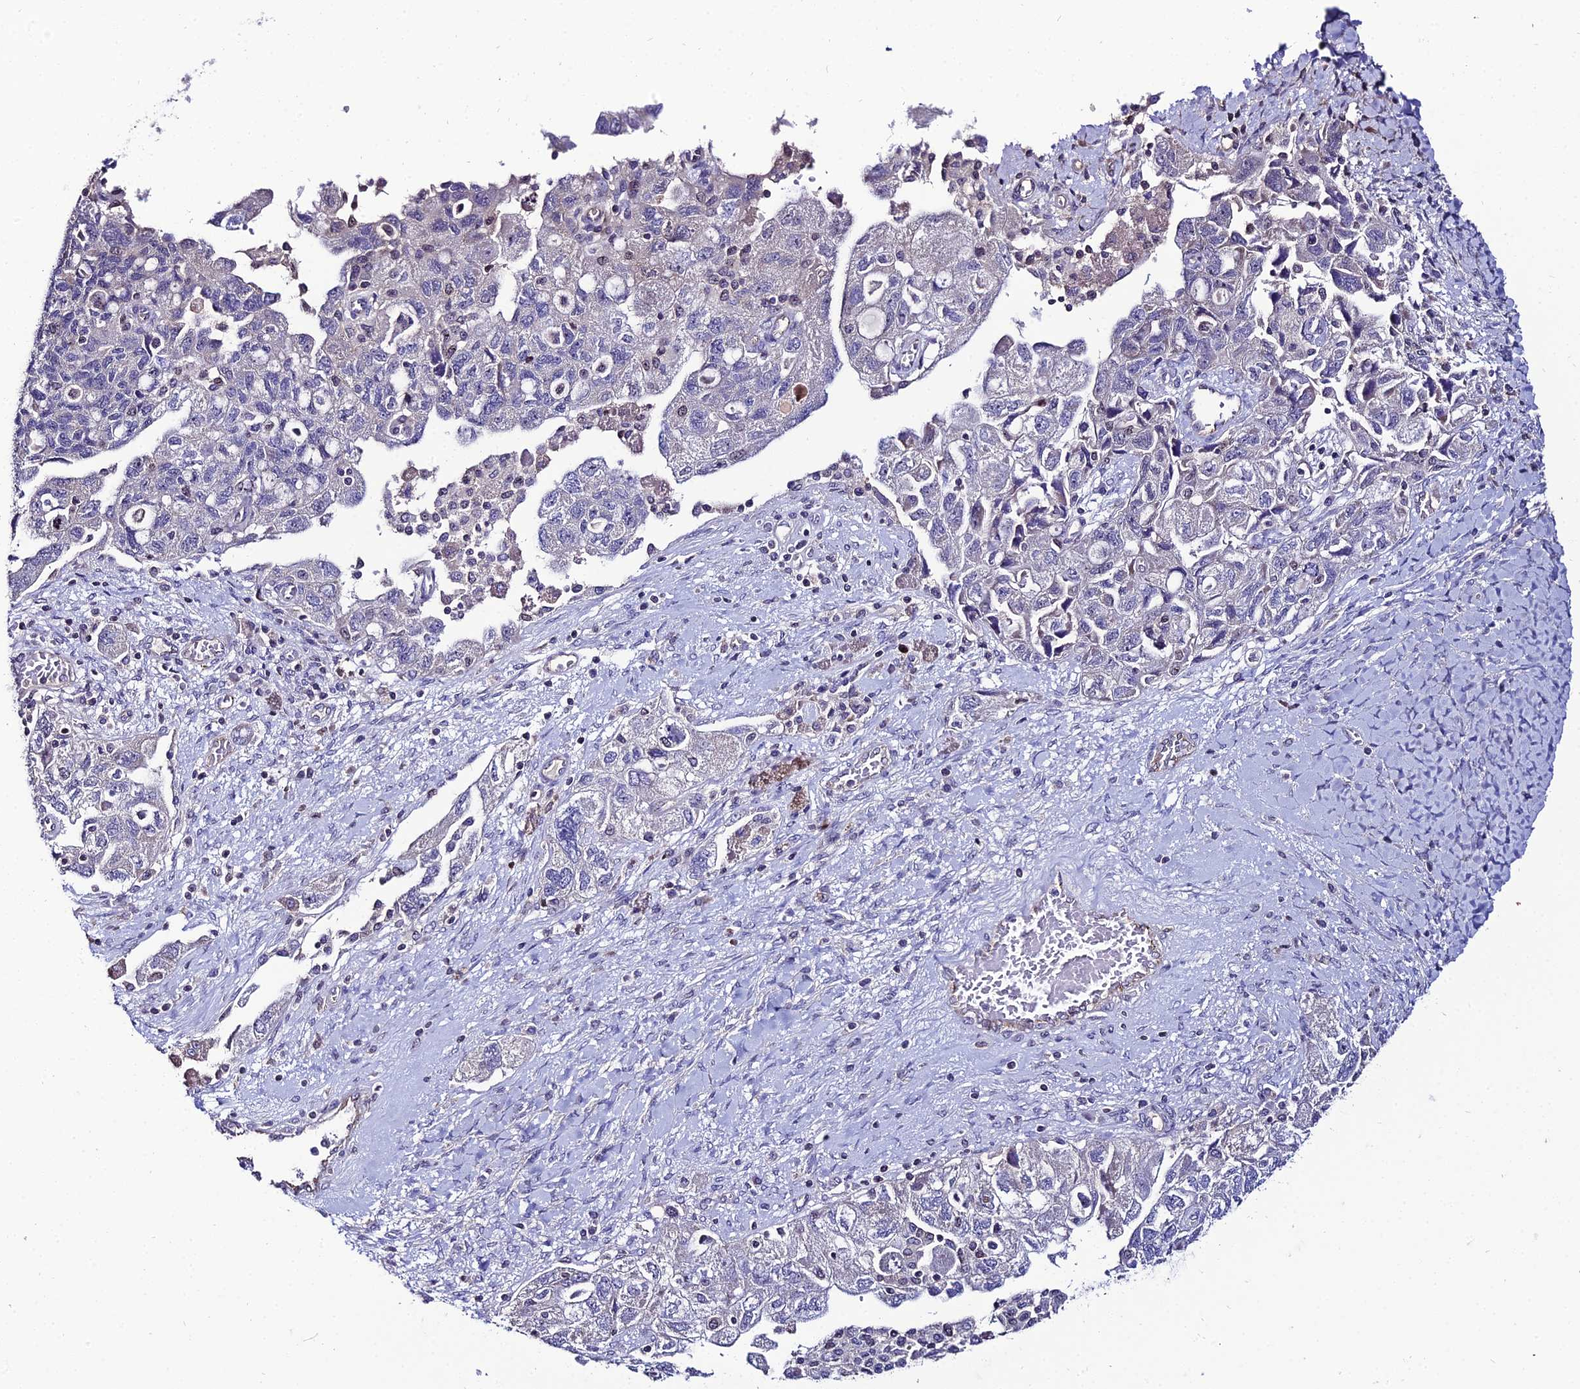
{"staining": {"intensity": "negative", "quantity": "none", "location": "none"}, "tissue": "ovarian cancer", "cell_type": "Tumor cells", "image_type": "cancer", "snomed": [{"axis": "morphology", "description": "Carcinoma, NOS"}, {"axis": "morphology", "description": "Cystadenocarcinoma, serous, NOS"}, {"axis": "topography", "description": "Ovary"}], "caption": "This is an IHC micrograph of human ovarian serous cystadenocarcinoma. There is no staining in tumor cells.", "gene": "SHQ1", "patient": {"sex": "female", "age": 69}}